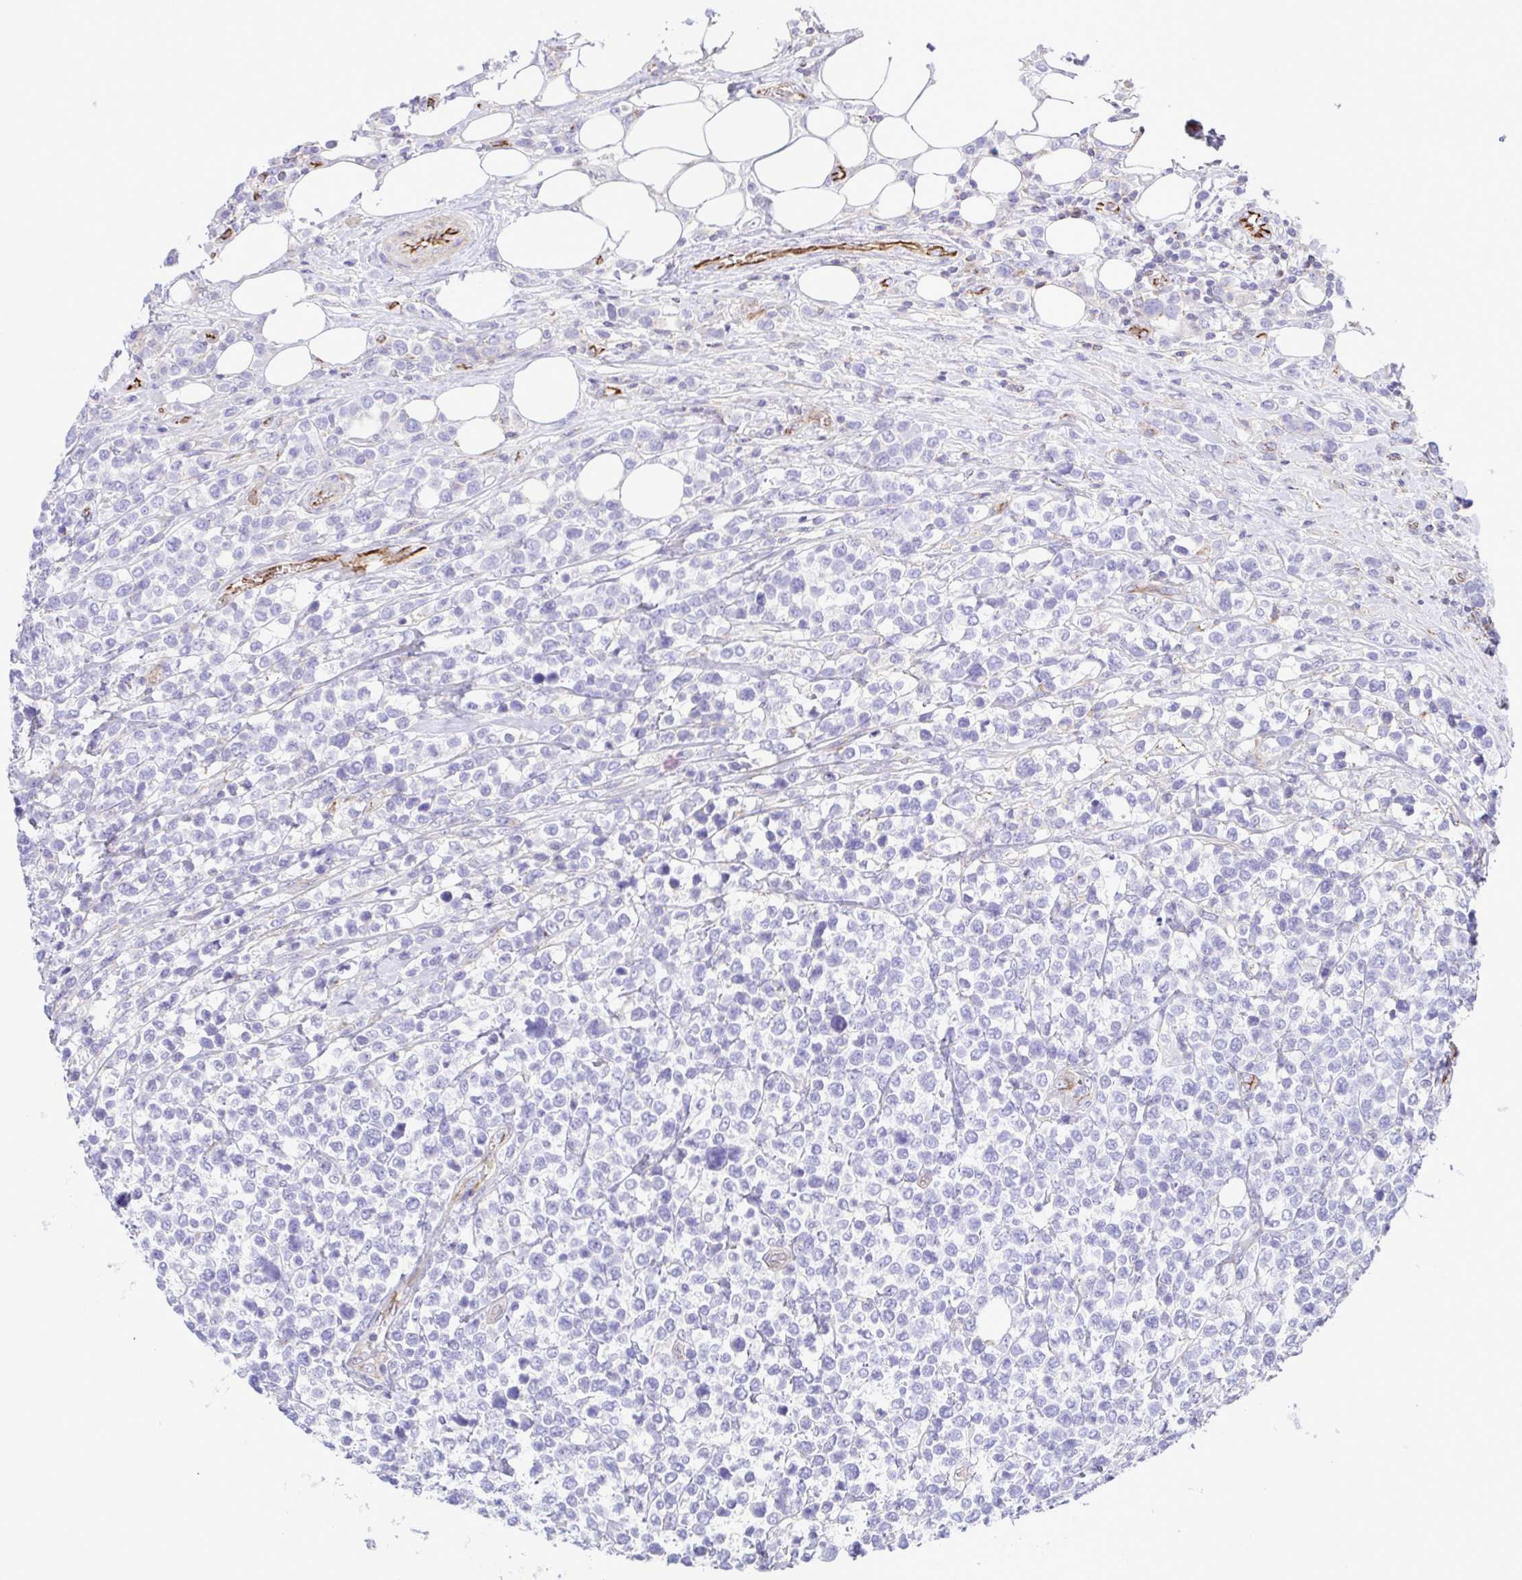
{"staining": {"intensity": "negative", "quantity": "none", "location": "none"}, "tissue": "lymphoma", "cell_type": "Tumor cells", "image_type": "cancer", "snomed": [{"axis": "morphology", "description": "Malignant lymphoma, non-Hodgkin's type, High grade"}, {"axis": "topography", "description": "Soft tissue"}], "caption": "A micrograph of human lymphoma is negative for staining in tumor cells.", "gene": "FLT1", "patient": {"sex": "female", "age": 56}}